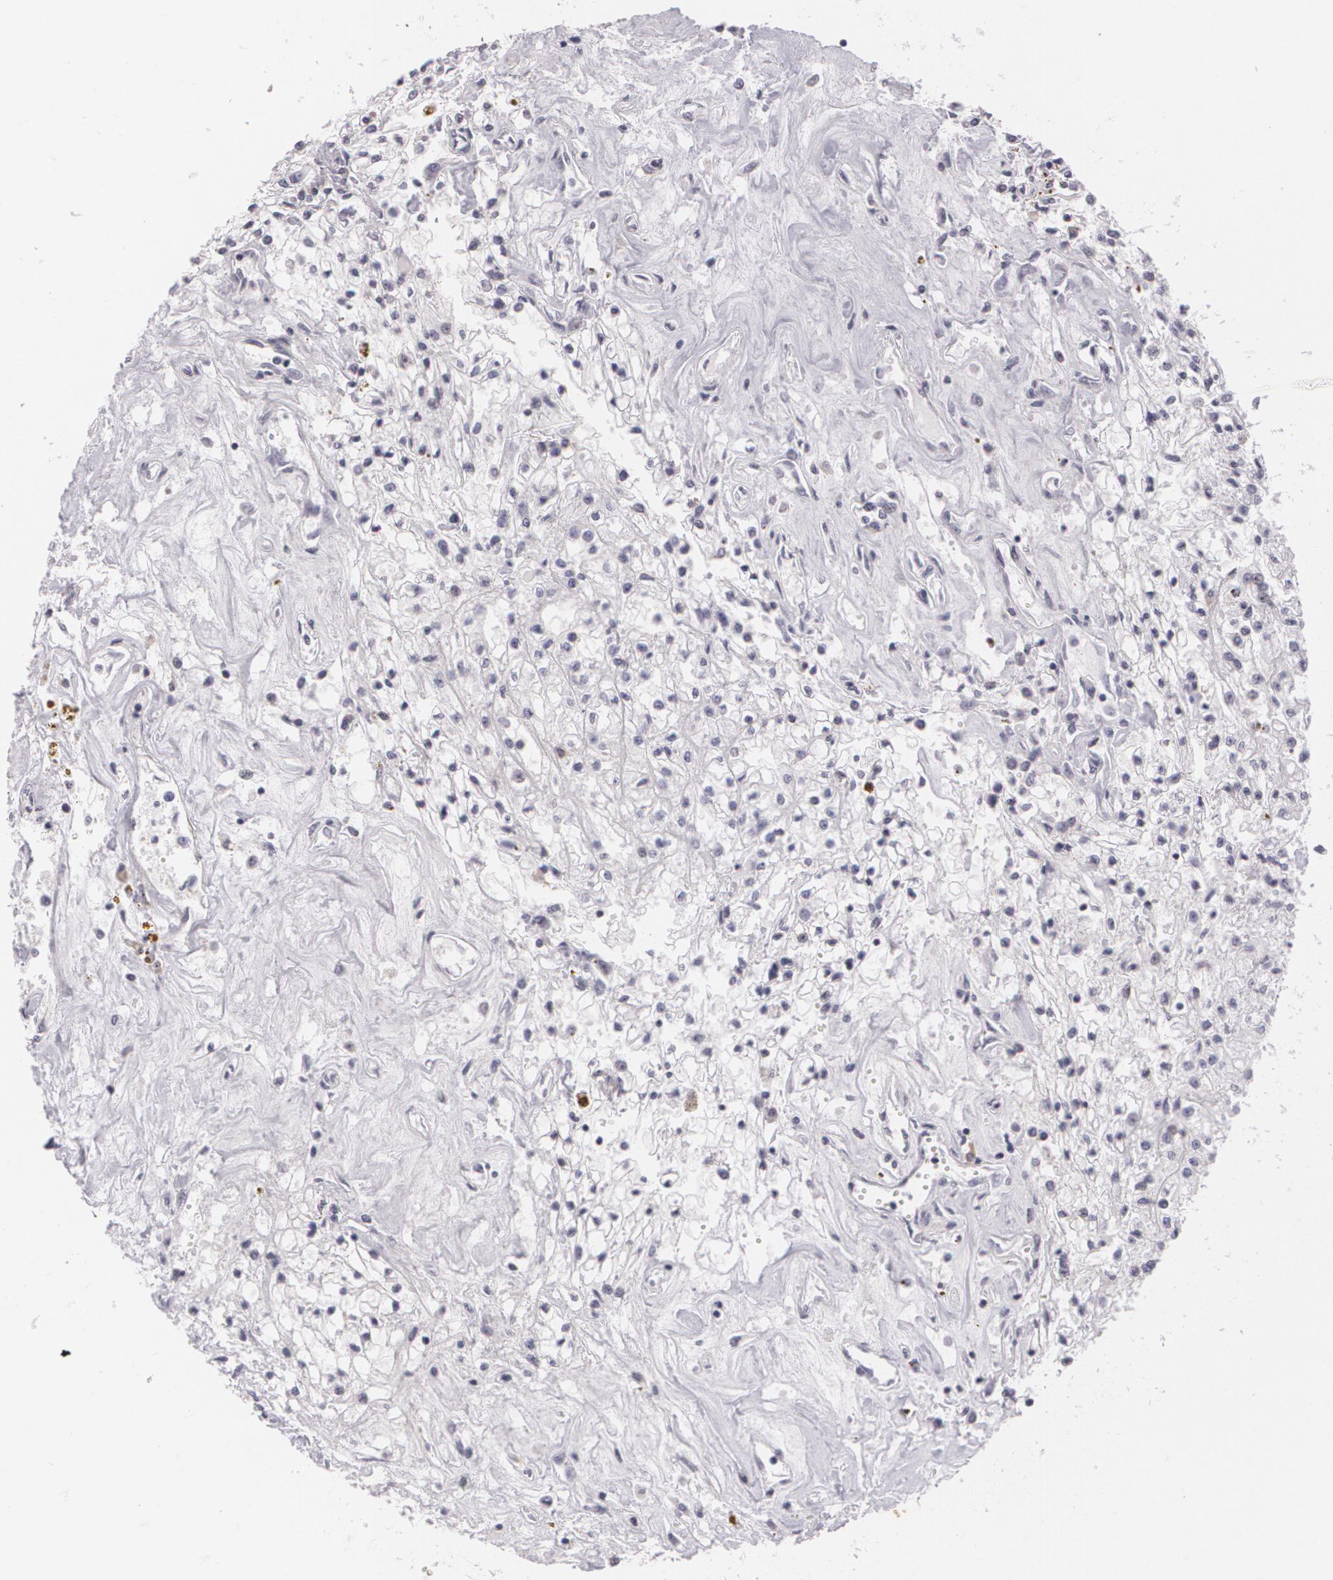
{"staining": {"intensity": "negative", "quantity": "none", "location": "none"}, "tissue": "renal cancer", "cell_type": "Tumor cells", "image_type": "cancer", "snomed": [{"axis": "morphology", "description": "Adenocarcinoma, NOS"}, {"axis": "topography", "description": "Kidney"}], "caption": "This image is of renal cancer stained with immunohistochemistry (IHC) to label a protein in brown with the nuclei are counter-stained blue. There is no staining in tumor cells.", "gene": "MAP2", "patient": {"sex": "male", "age": 78}}